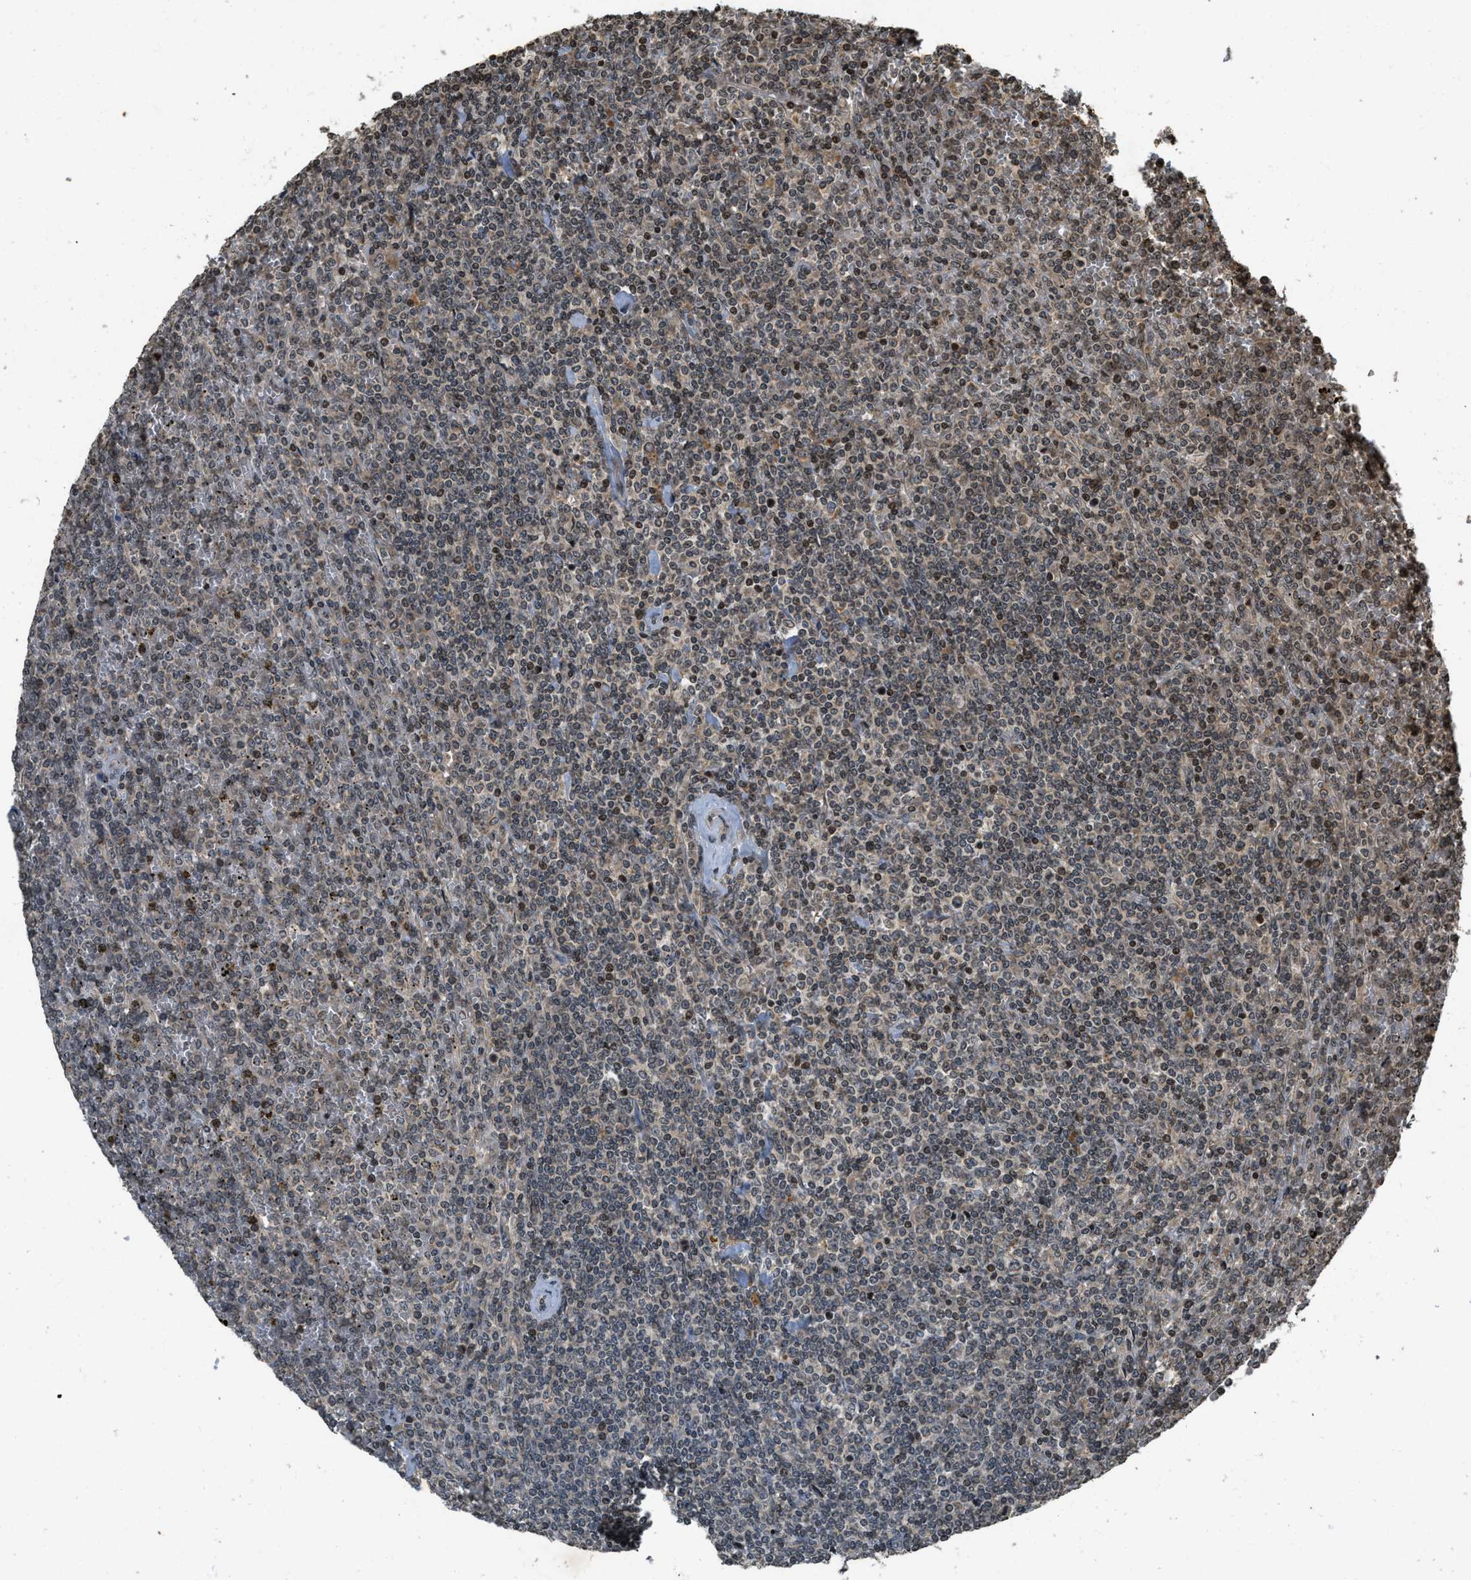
{"staining": {"intensity": "moderate", "quantity": ">75%", "location": "cytoplasmic/membranous,nuclear"}, "tissue": "lymphoma", "cell_type": "Tumor cells", "image_type": "cancer", "snomed": [{"axis": "morphology", "description": "Malignant lymphoma, non-Hodgkin's type, Low grade"}, {"axis": "topography", "description": "Spleen"}], "caption": "Tumor cells reveal moderate cytoplasmic/membranous and nuclear positivity in approximately >75% of cells in low-grade malignant lymphoma, non-Hodgkin's type.", "gene": "SIAH1", "patient": {"sex": "female", "age": 19}}